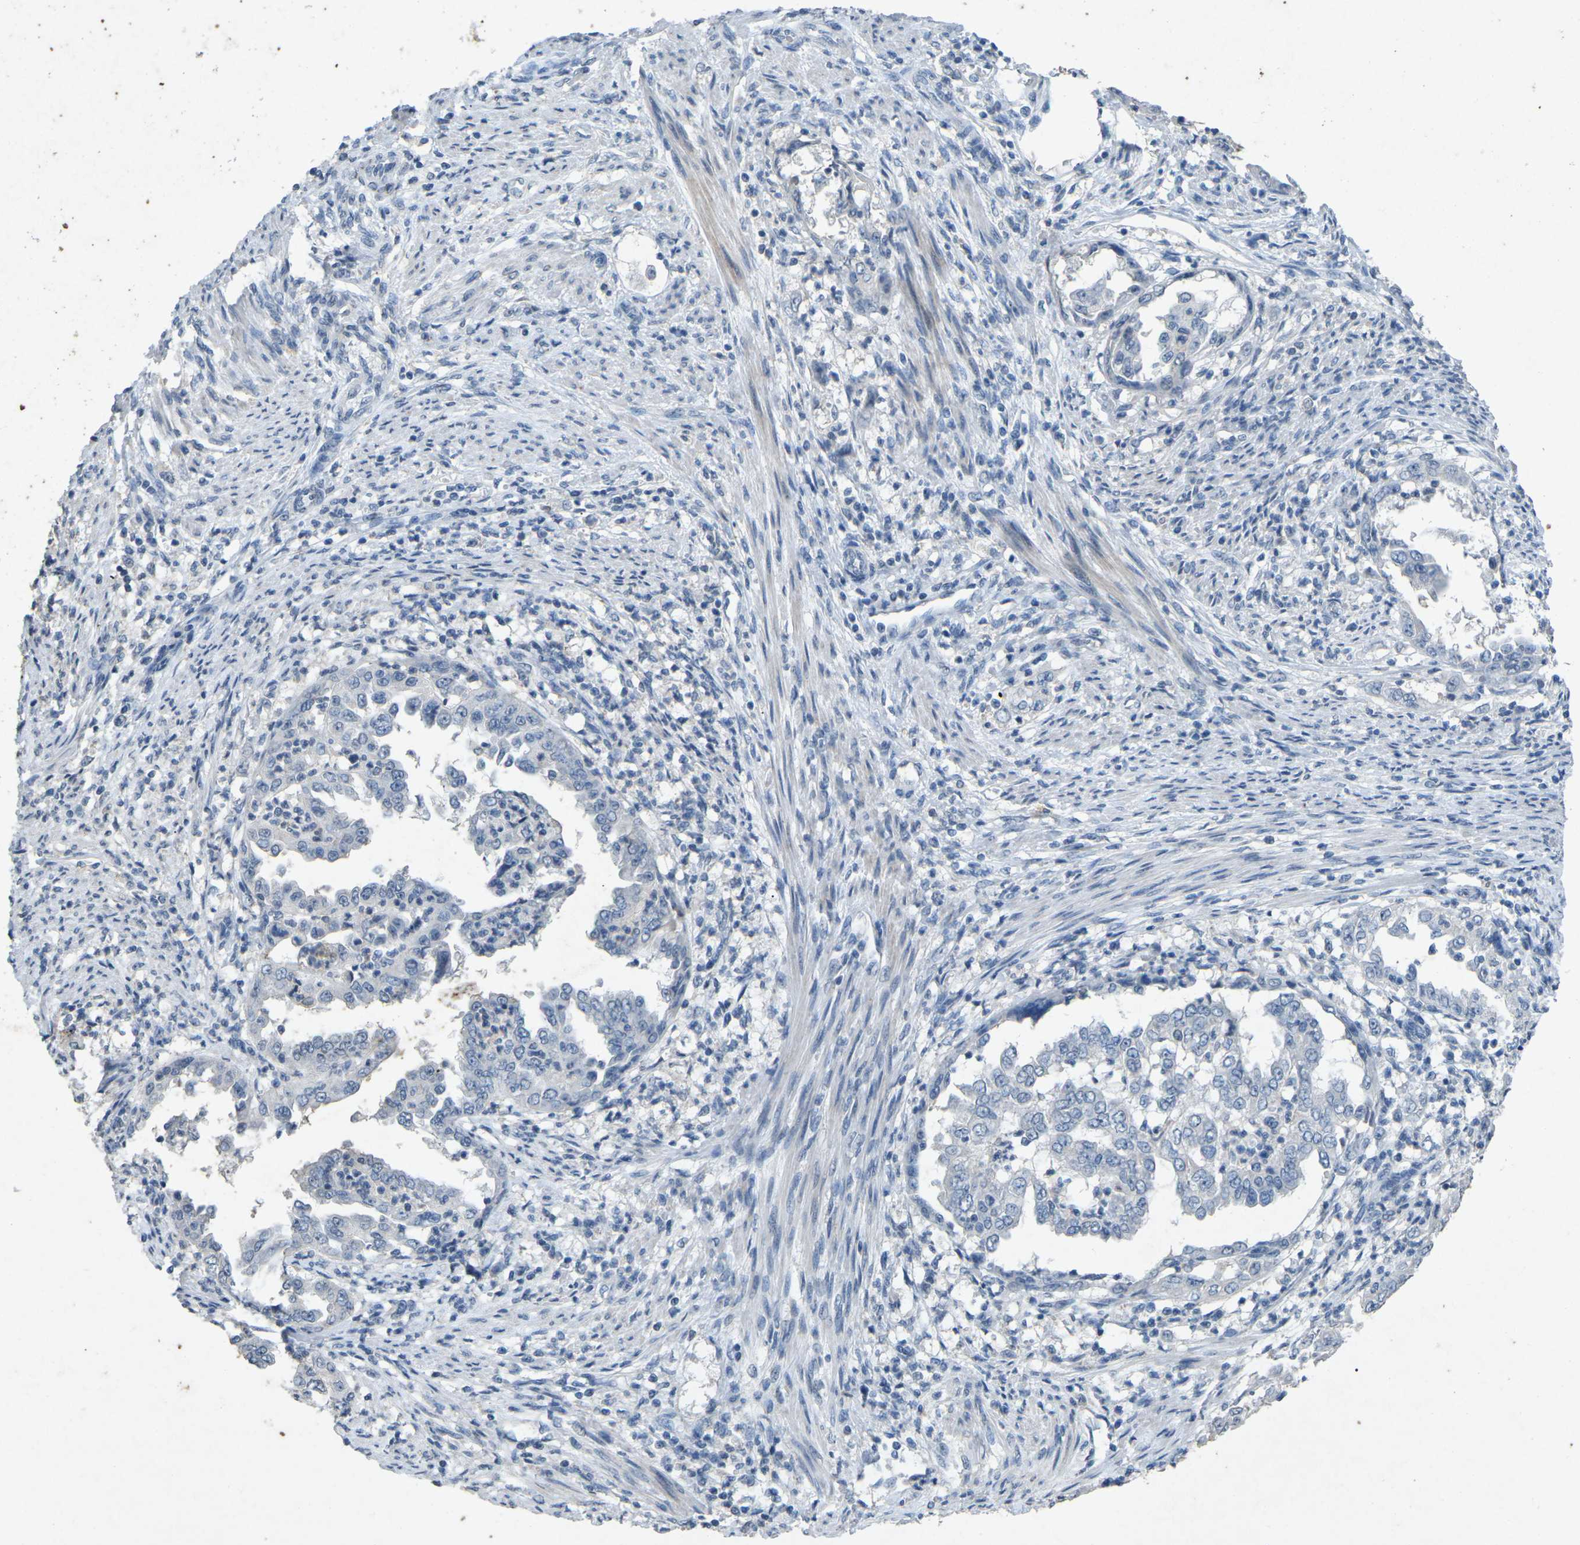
{"staining": {"intensity": "negative", "quantity": "none", "location": "none"}, "tissue": "endometrial cancer", "cell_type": "Tumor cells", "image_type": "cancer", "snomed": [{"axis": "morphology", "description": "Adenocarcinoma, NOS"}, {"axis": "topography", "description": "Endometrium"}], "caption": "DAB (3,3'-diaminobenzidine) immunohistochemical staining of human adenocarcinoma (endometrial) exhibits no significant expression in tumor cells.", "gene": "A1BG", "patient": {"sex": "female", "age": 85}}